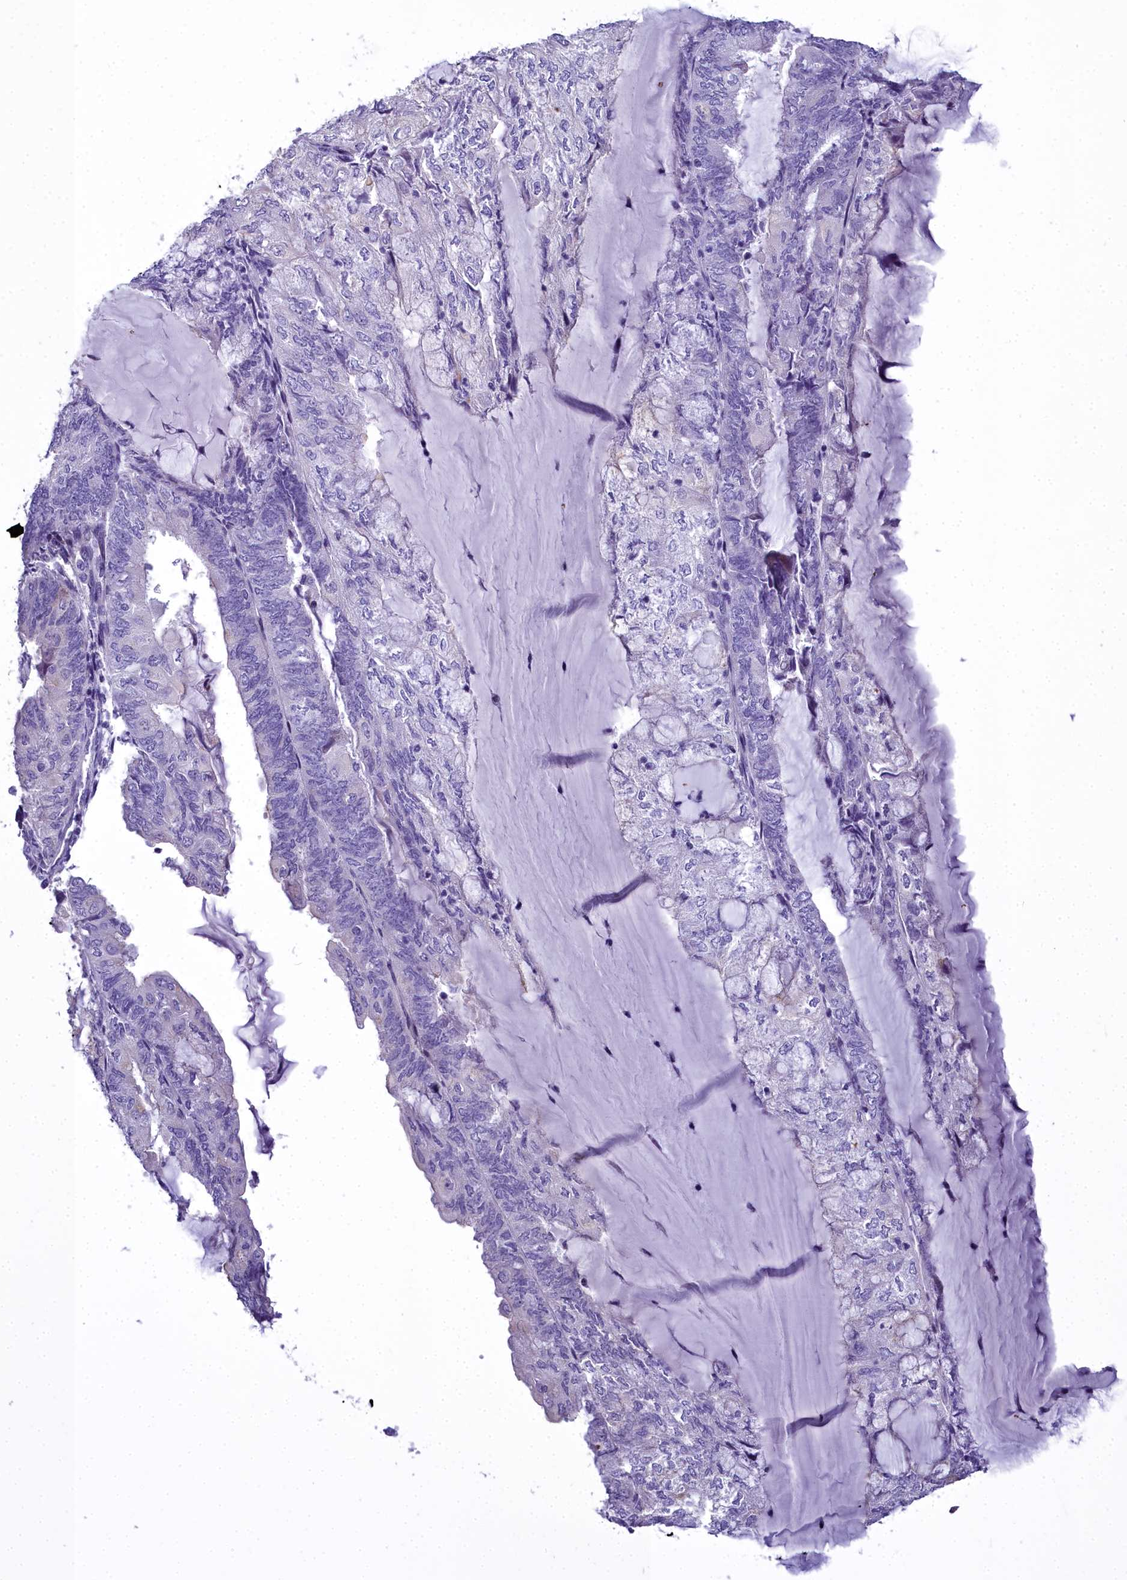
{"staining": {"intensity": "negative", "quantity": "none", "location": "none"}, "tissue": "endometrial cancer", "cell_type": "Tumor cells", "image_type": "cancer", "snomed": [{"axis": "morphology", "description": "Adenocarcinoma, NOS"}, {"axis": "topography", "description": "Endometrium"}], "caption": "Immunohistochemistry of endometrial cancer demonstrates no staining in tumor cells. (DAB (3,3'-diaminobenzidine) immunohistochemistry (IHC) visualized using brightfield microscopy, high magnification).", "gene": "TIMM22", "patient": {"sex": "female", "age": 81}}